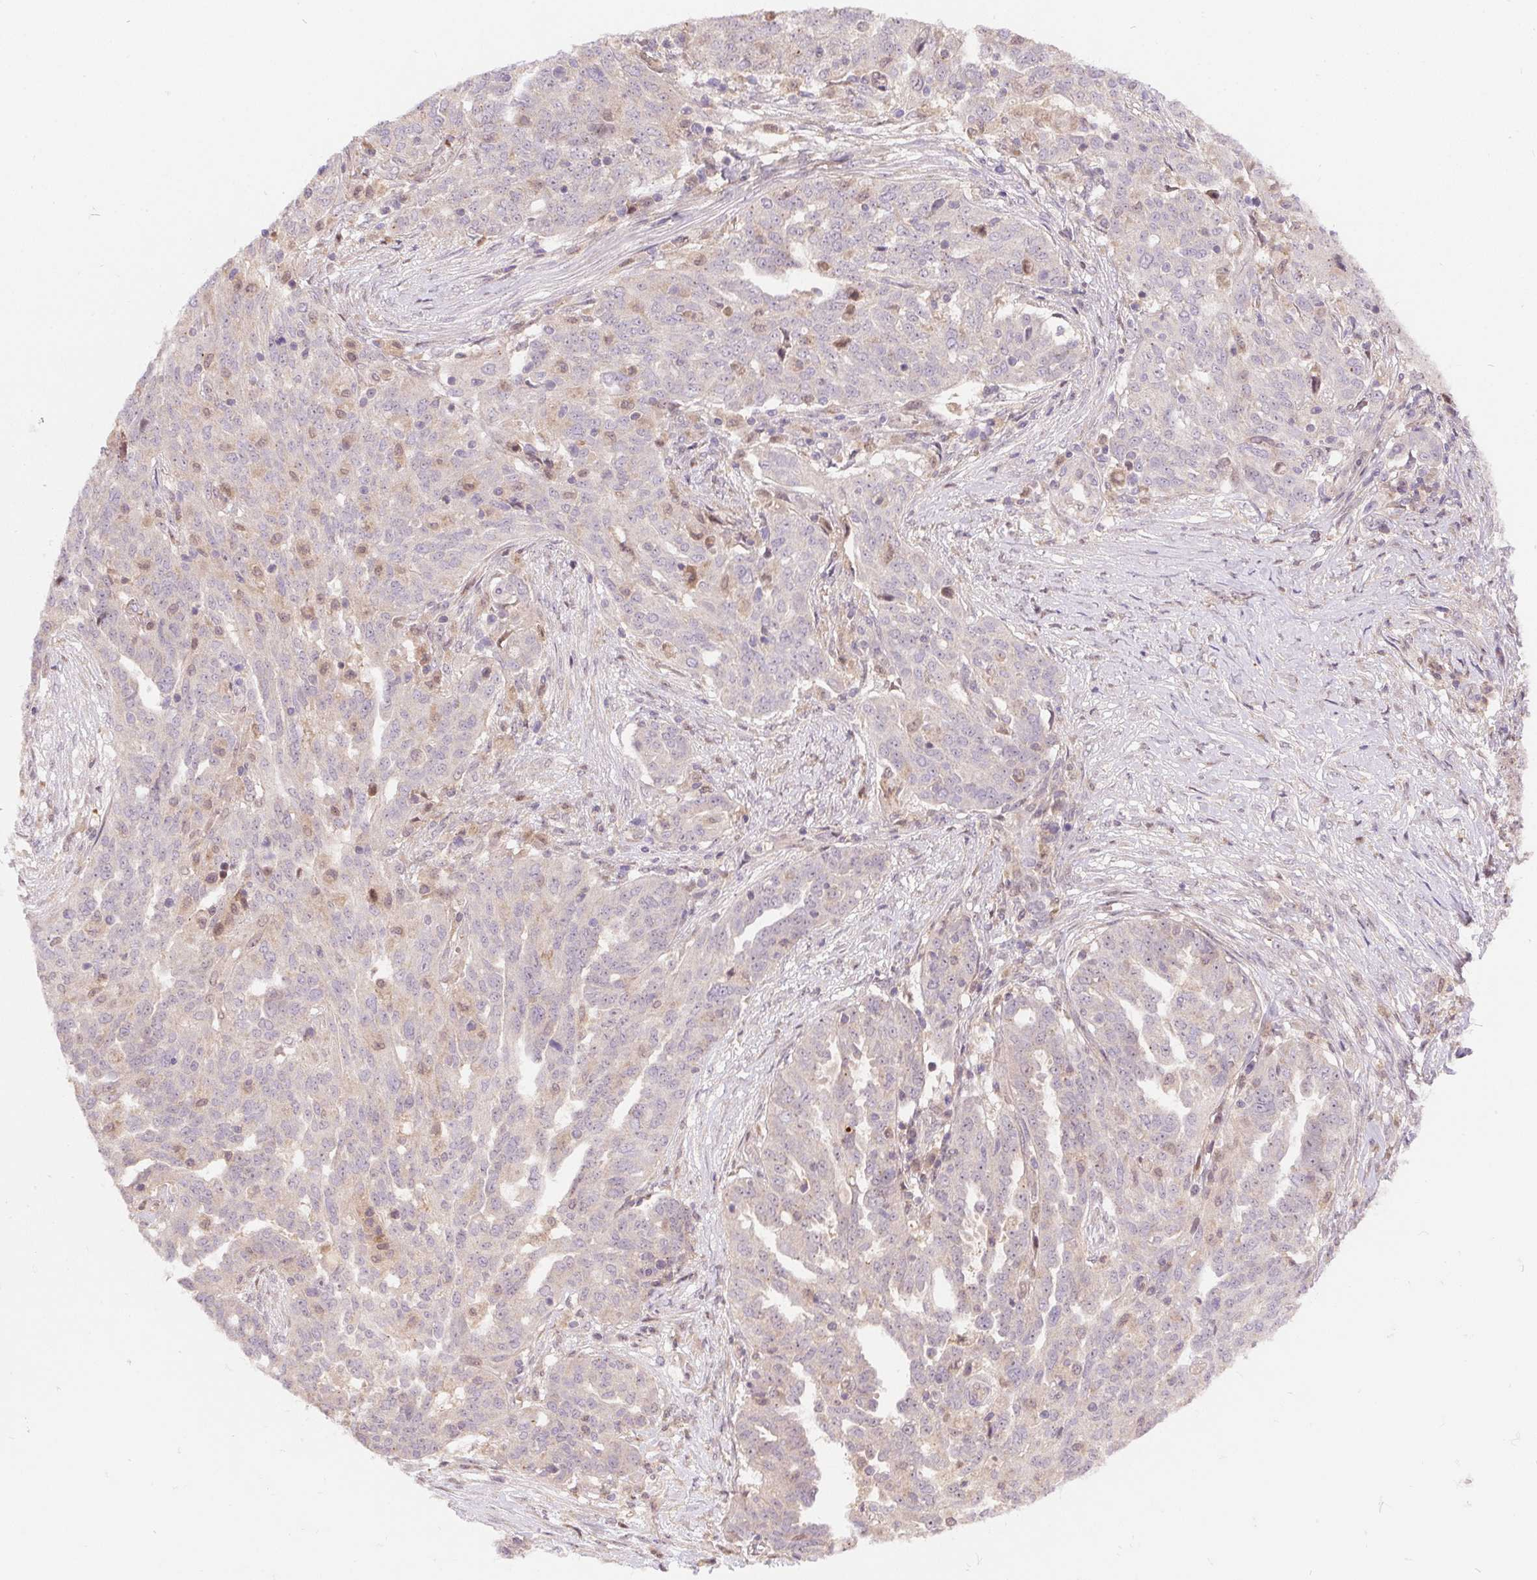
{"staining": {"intensity": "negative", "quantity": "none", "location": "none"}, "tissue": "ovarian cancer", "cell_type": "Tumor cells", "image_type": "cancer", "snomed": [{"axis": "morphology", "description": "Cystadenocarcinoma, serous, NOS"}, {"axis": "topography", "description": "Ovary"}], "caption": "This is a image of IHC staining of ovarian serous cystadenocarcinoma, which shows no staining in tumor cells.", "gene": "NUDT16", "patient": {"sex": "female", "age": 67}}